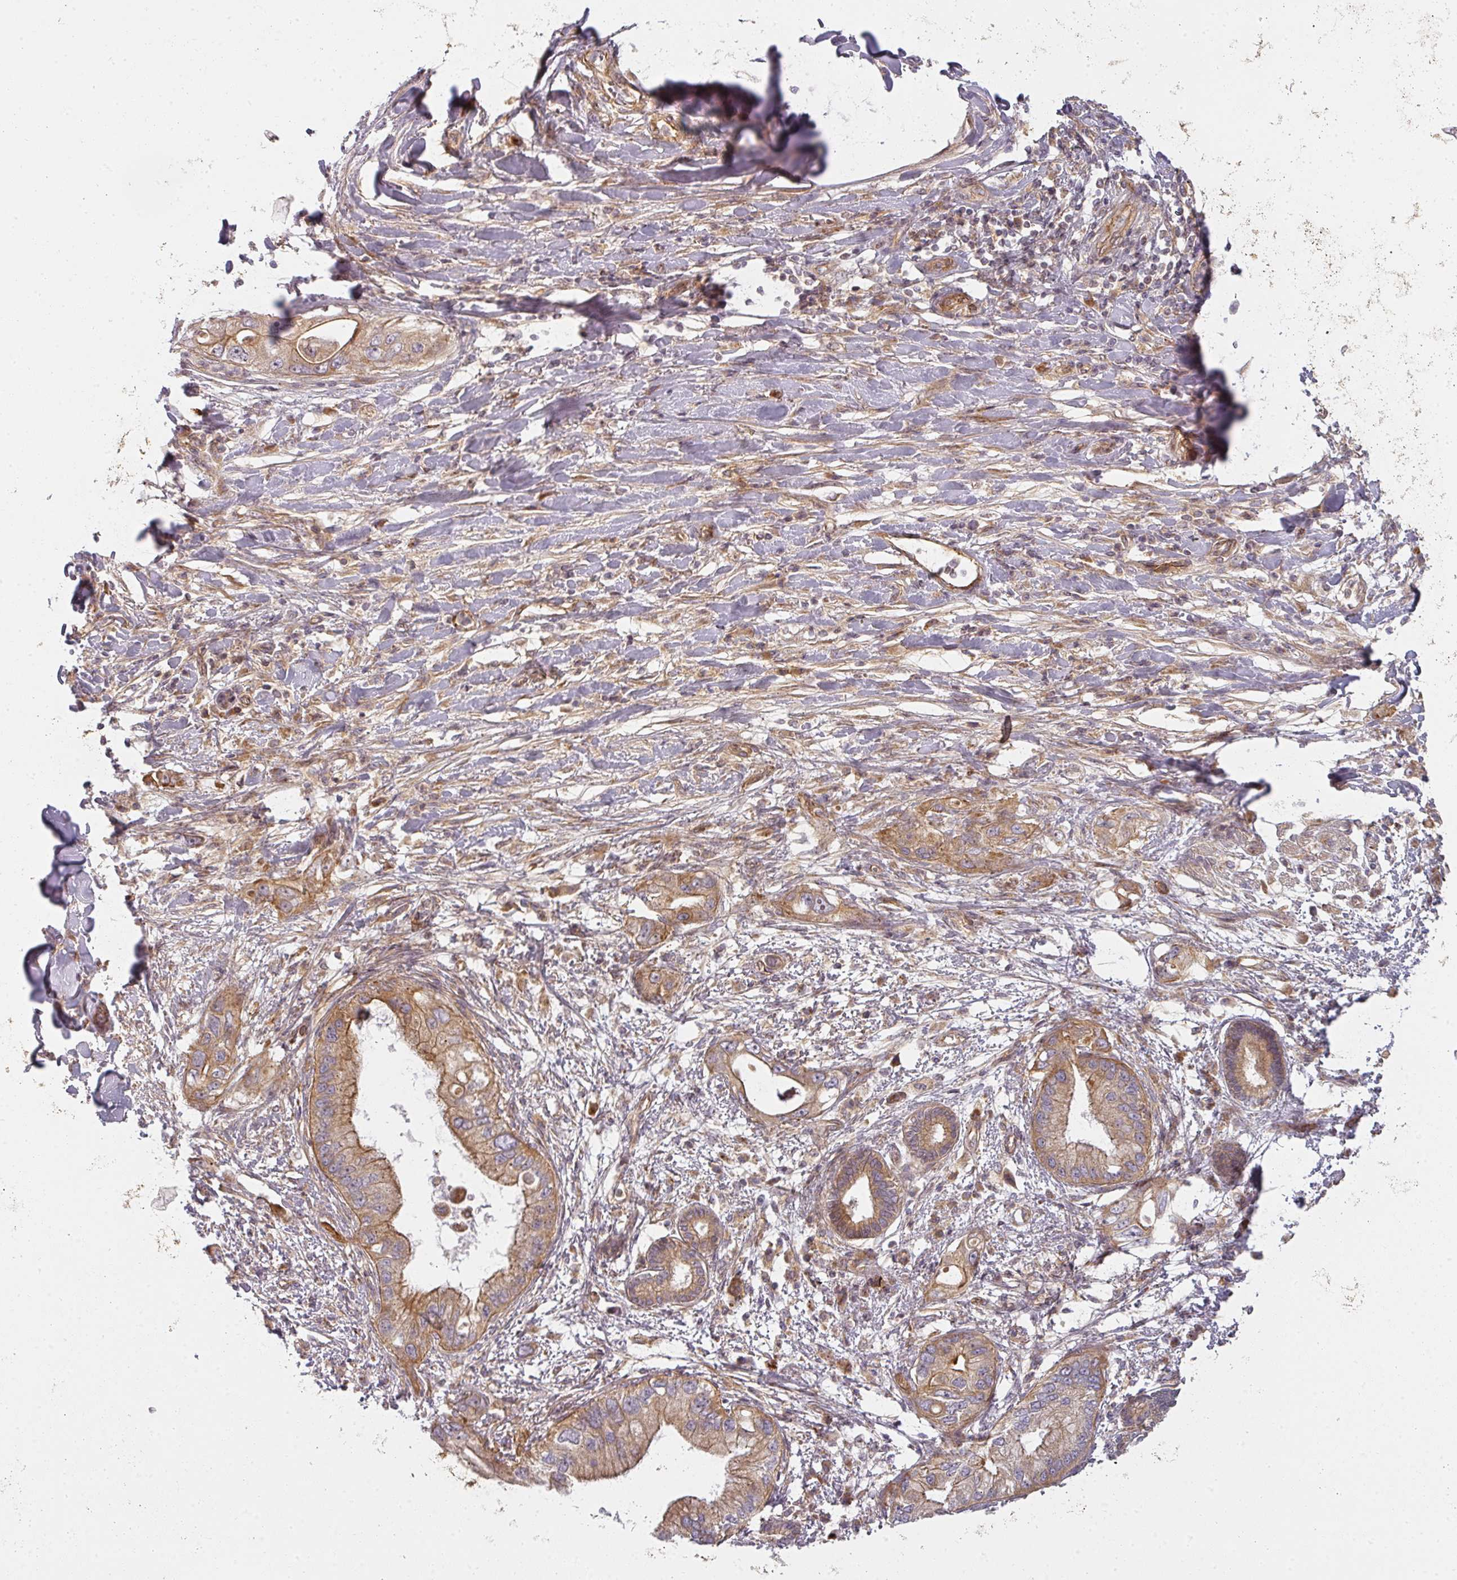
{"staining": {"intensity": "moderate", "quantity": ">75%", "location": "cytoplasmic/membranous"}, "tissue": "pancreatic cancer", "cell_type": "Tumor cells", "image_type": "cancer", "snomed": [{"axis": "morphology", "description": "Inflammation, NOS"}, {"axis": "morphology", "description": "Adenocarcinoma, NOS"}, {"axis": "topography", "description": "Pancreas"}], "caption": "Protein expression analysis of human adenocarcinoma (pancreatic) reveals moderate cytoplasmic/membranous expression in approximately >75% of tumor cells.", "gene": "CNOT1", "patient": {"sex": "female", "age": 56}}